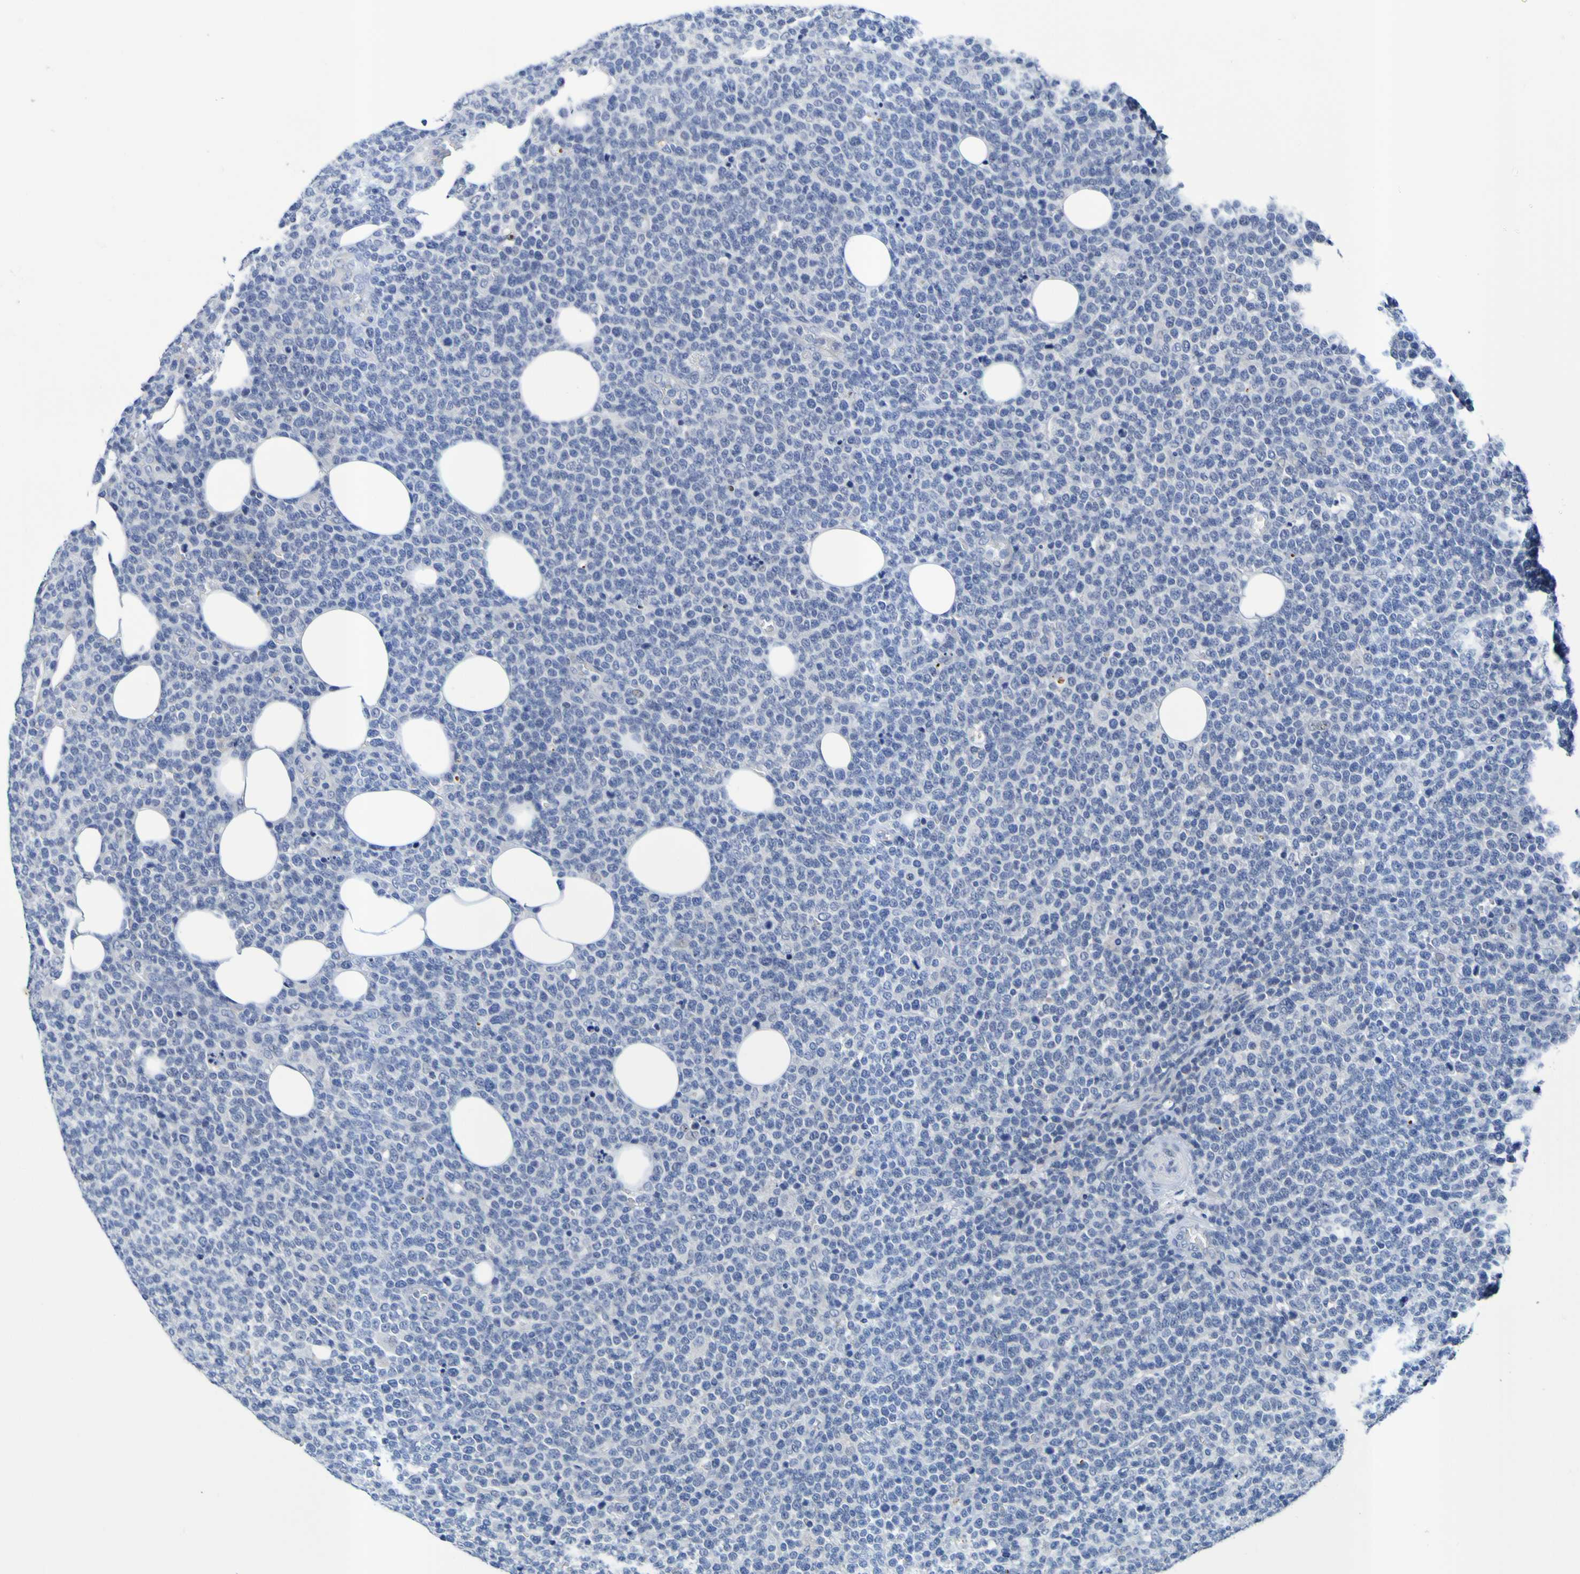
{"staining": {"intensity": "negative", "quantity": "none", "location": "none"}, "tissue": "lymphoma", "cell_type": "Tumor cells", "image_type": "cancer", "snomed": [{"axis": "morphology", "description": "Malignant lymphoma, non-Hodgkin's type, High grade"}, {"axis": "topography", "description": "Lymph node"}], "caption": "A histopathology image of human malignant lymphoma, non-Hodgkin's type (high-grade) is negative for staining in tumor cells.", "gene": "VMA21", "patient": {"sex": "male", "age": 61}}